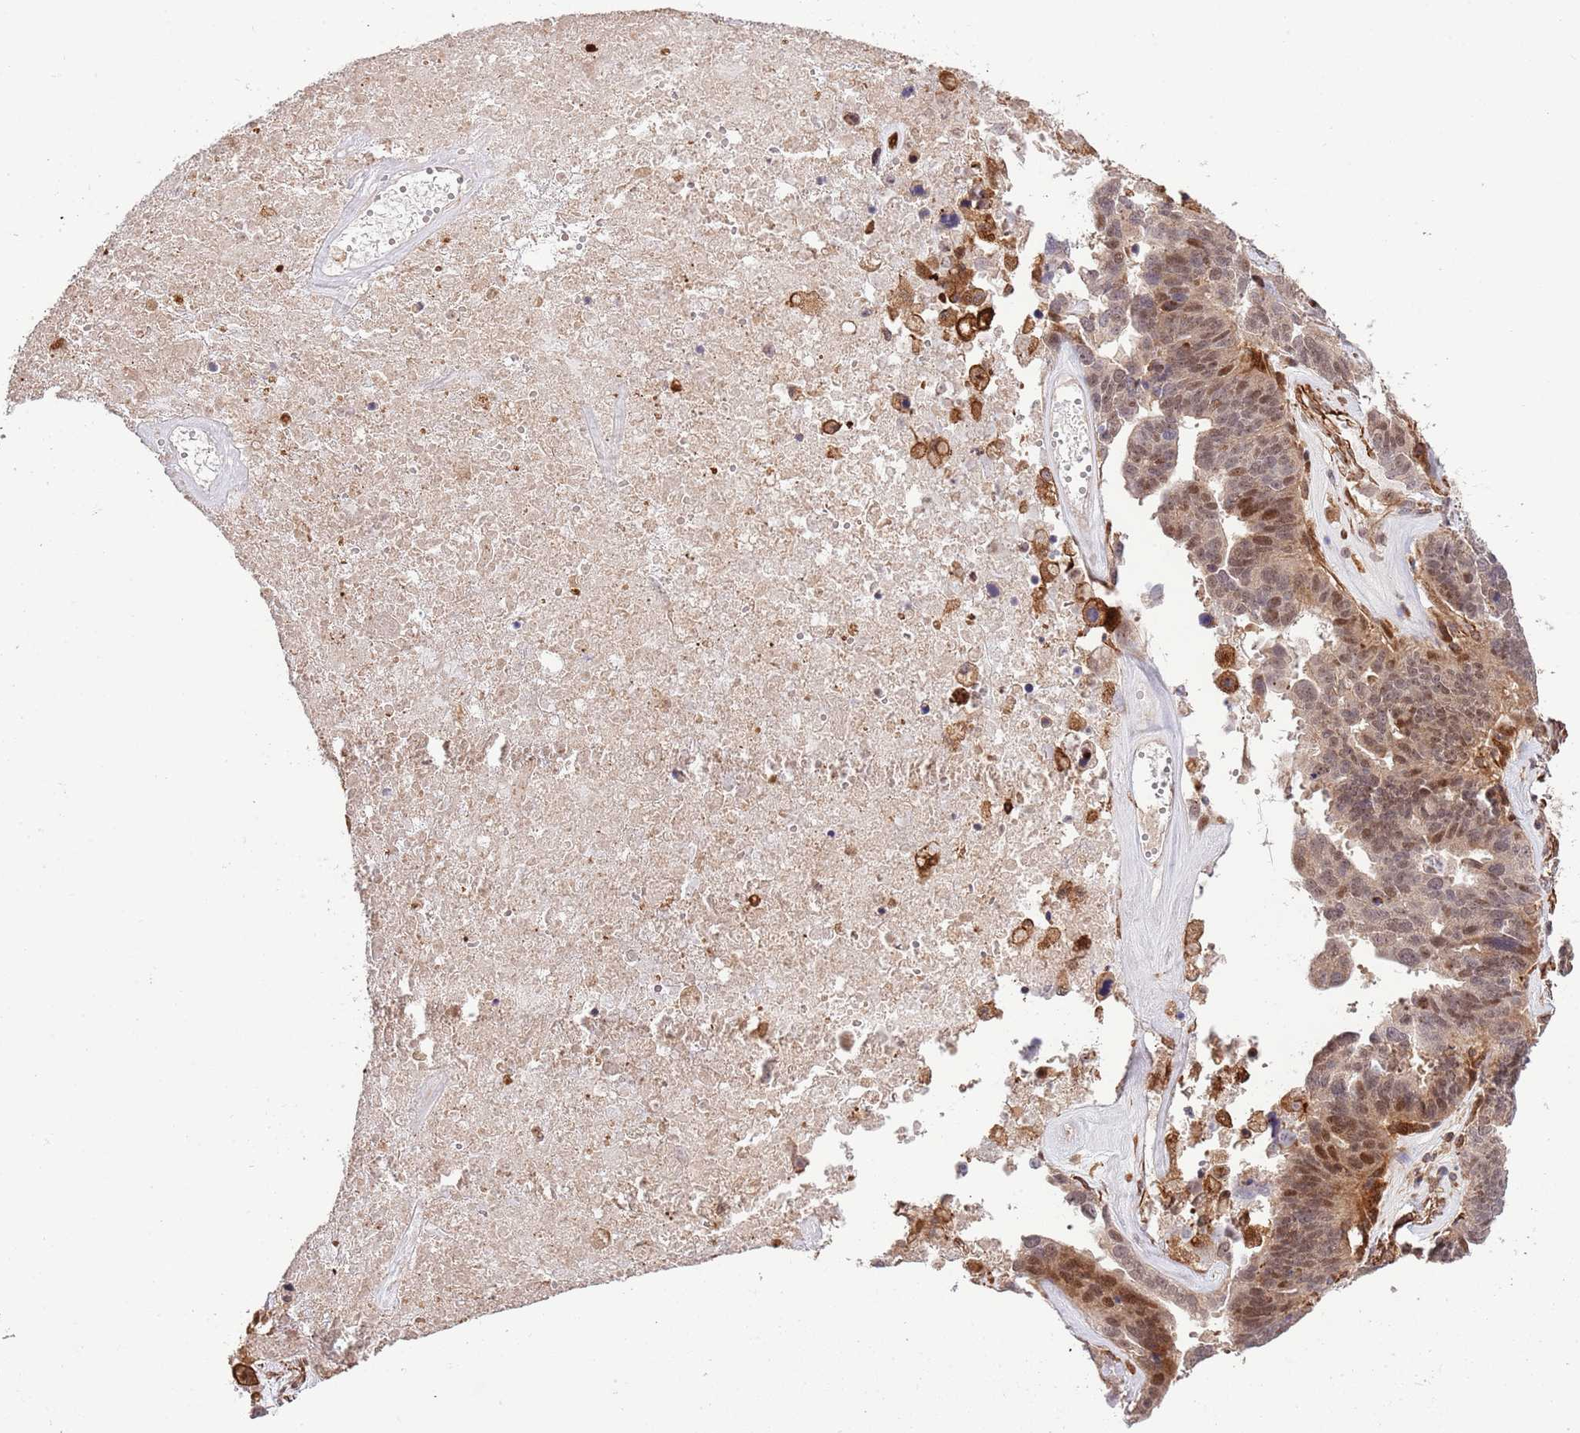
{"staining": {"intensity": "weak", "quantity": ">75%", "location": "cytoplasmic/membranous,nuclear"}, "tissue": "ovarian cancer", "cell_type": "Tumor cells", "image_type": "cancer", "snomed": [{"axis": "morphology", "description": "Cystadenocarcinoma, serous, NOS"}, {"axis": "topography", "description": "Ovary"}], "caption": "A brown stain shows weak cytoplasmic/membranous and nuclear staining of a protein in human ovarian cancer (serous cystadenocarcinoma) tumor cells. (IHC, brightfield microscopy, high magnification).", "gene": "NEK3", "patient": {"sex": "female", "age": 59}}